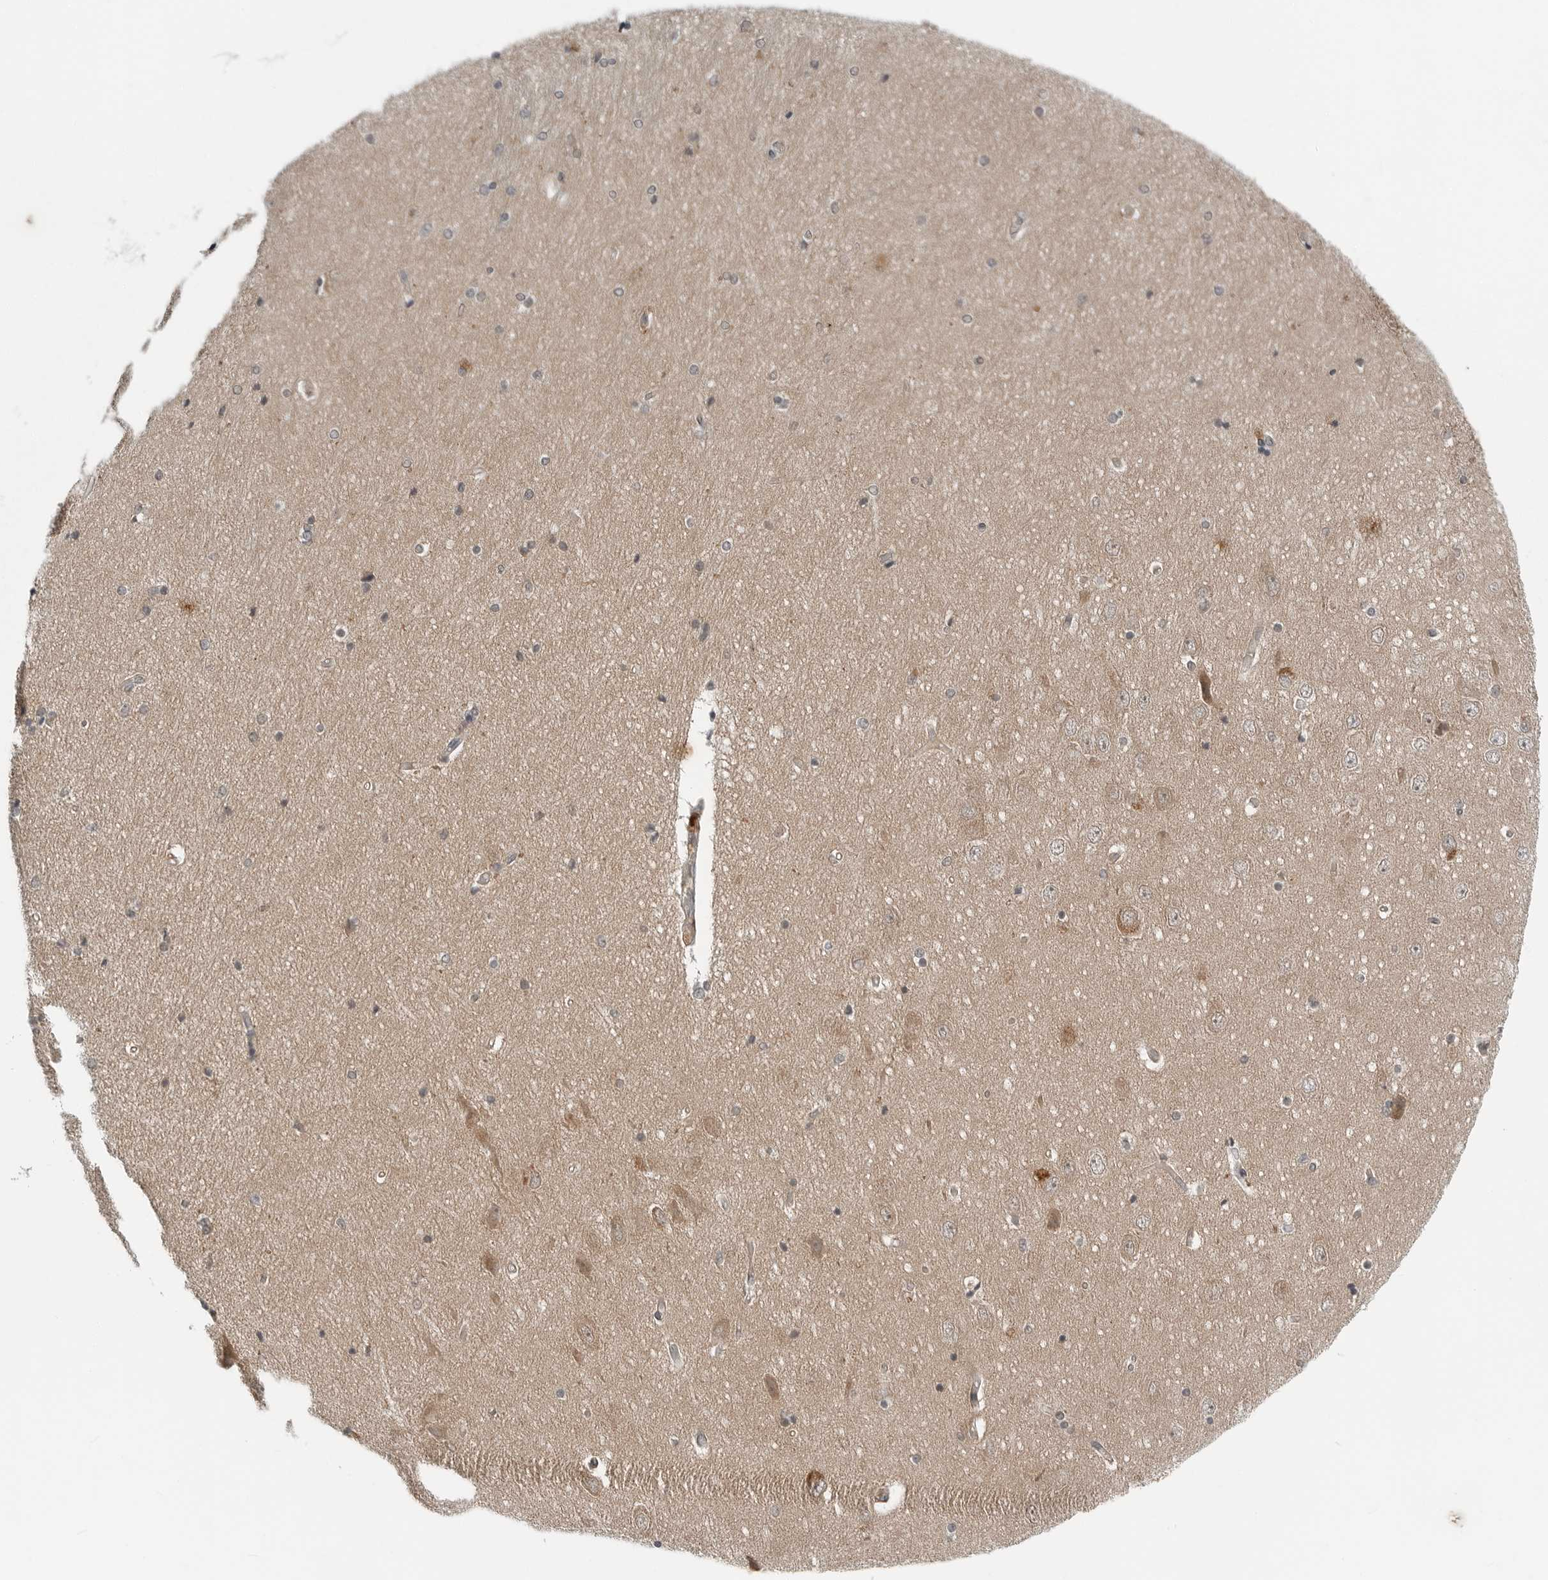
{"staining": {"intensity": "negative", "quantity": "none", "location": "none"}, "tissue": "hippocampus", "cell_type": "Glial cells", "image_type": "normal", "snomed": [{"axis": "morphology", "description": "Normal tissue, NOS"}, {"axis": "topography", "description": "Hippocampus"}], "caption": "This photomicrograph is of benign hippocampus stained with IHC to label a protein in brown with the nuclei are counter-stained blue. There is no expression in glial cells.", "gene": "FCRLB", "patient": {"sex": "female", "age": 54}}